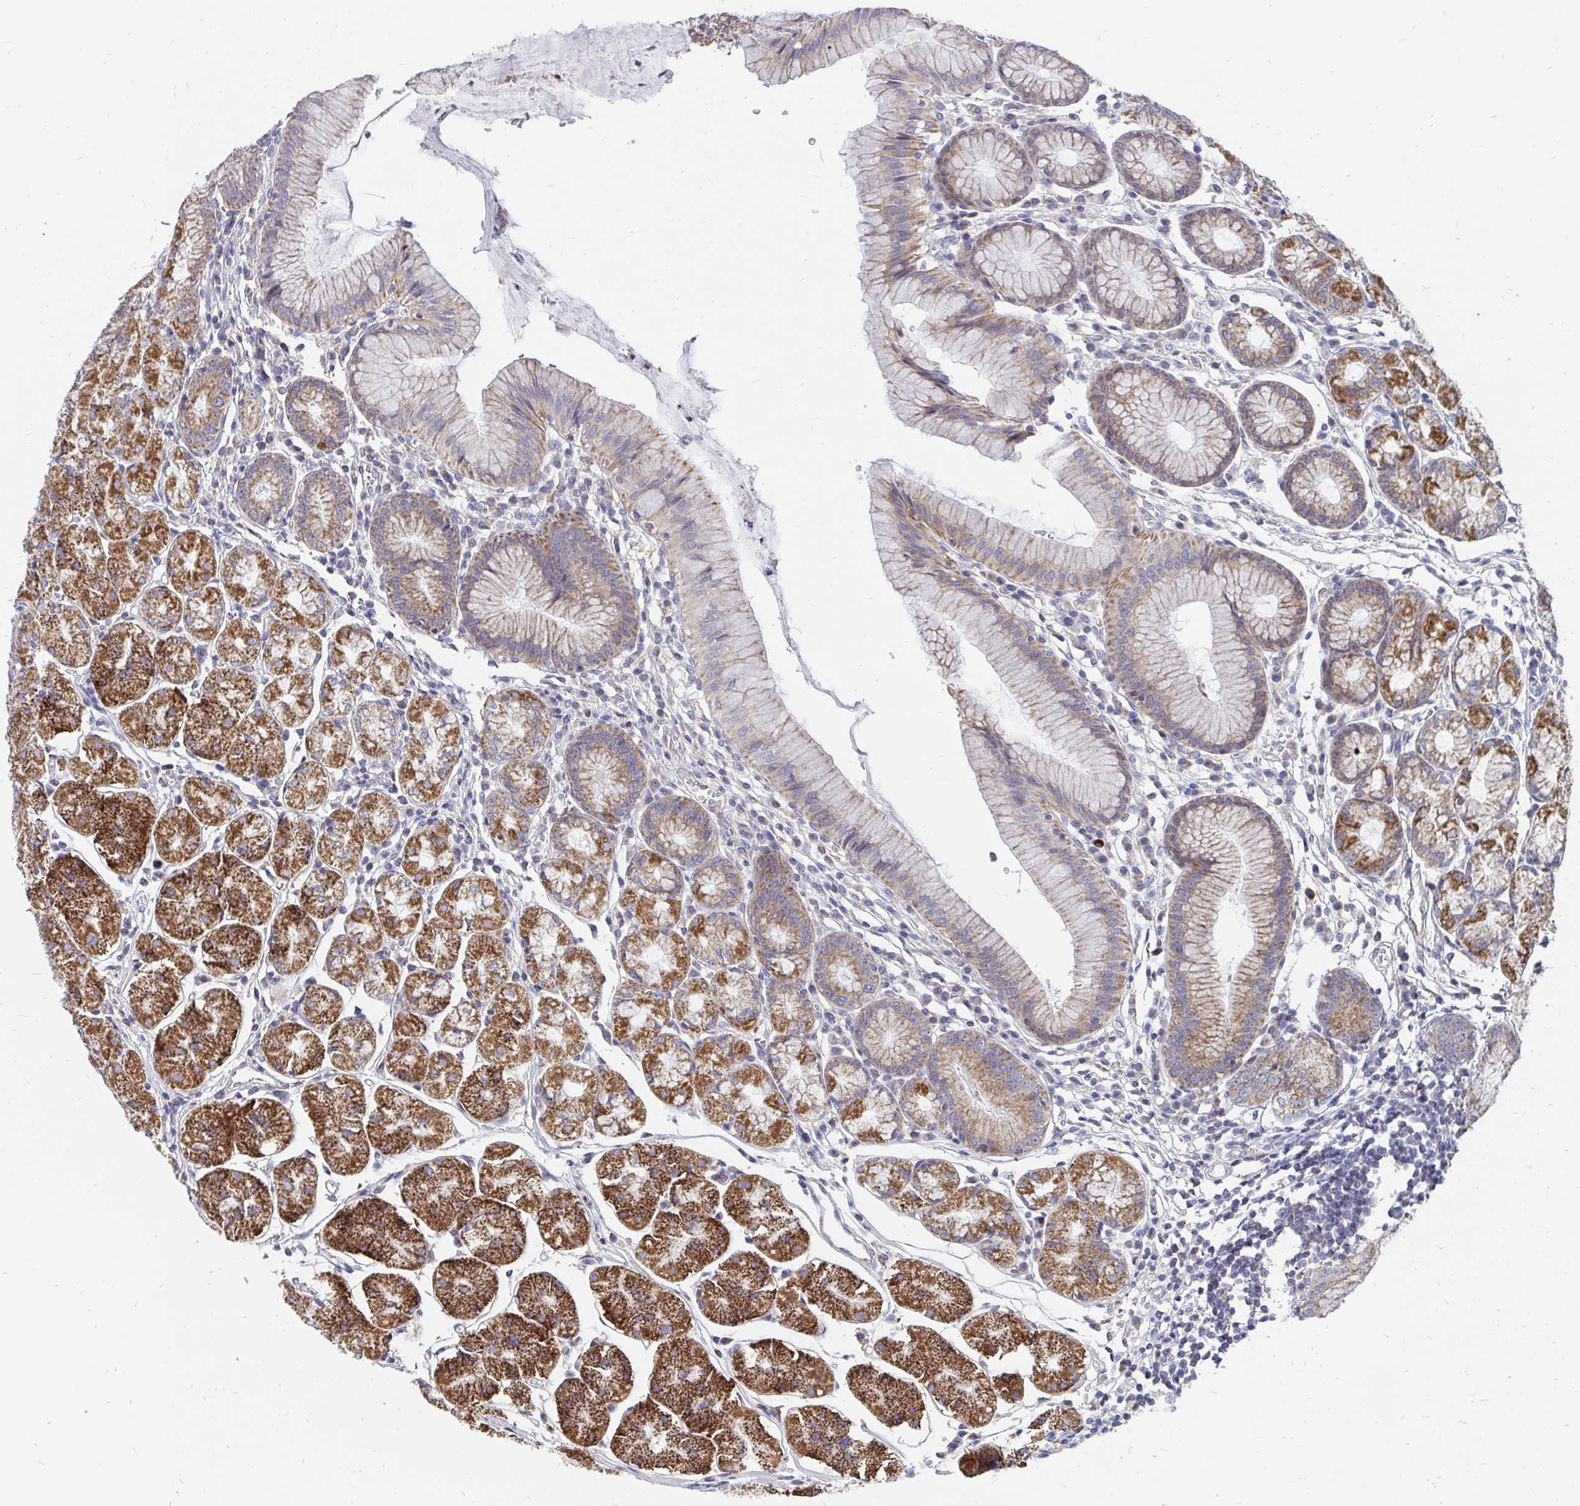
{"staining": {"intensity": "strong", "quantity": "25%-75%", "location": "cytoplasmic/membranous"}, "tissue": "stomach", "cell_type": "Glandular cells", "image_type": "normal", "snomed": [{"axis": "morphology", "description": "Normal tissue, NOS"}, {"axis": "topography", "description": "Stomach"}], "caption": "A brown stain shows strong cytoplasmic/membranous positivity of a protein in glandular cells of unremarkable stomach. (DAB (3,3'-diaminobenzidine) IHC, brown staining for protein, blue staining for nuclei).", "gene": "PC", "patient": {"sex": "male", "age": 55}}